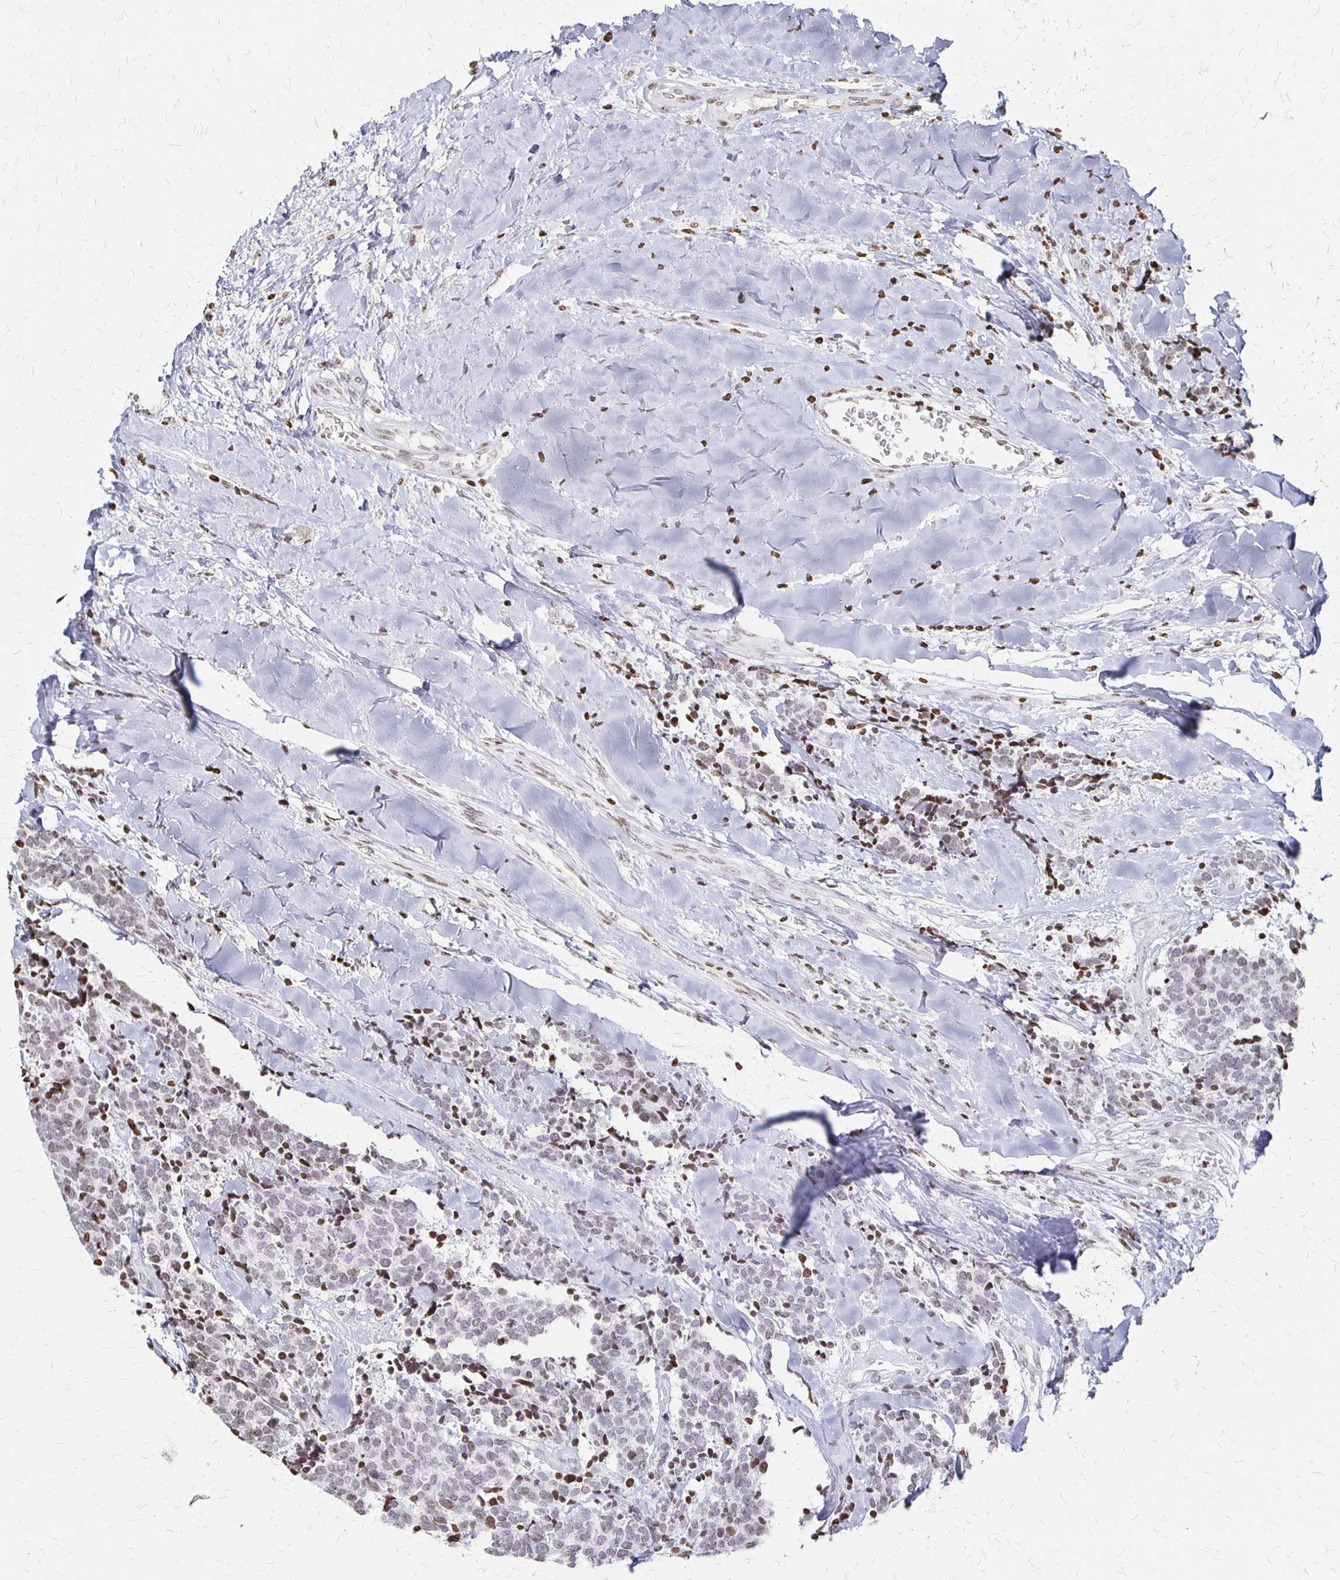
{"staining": {"intensity": "weak", "quantity": "25%-75%", "location": "nuclear"}, "tissue": "carcinoid", "cell_type": "Tumor cells", "image_type": "cancer", "snomed": [{"axis": "morphology", "description": "Carcinoid, malignant, NOS"}, {"axis": "topography", "description": "Skin"}], "caption": "Tumor cells reveal low levels of weak nuclear expression in approximately 25%-75% of cells in carcinoid.", "gene": "ZNF280C", "patient": {"sex": "female", "age": 79}}